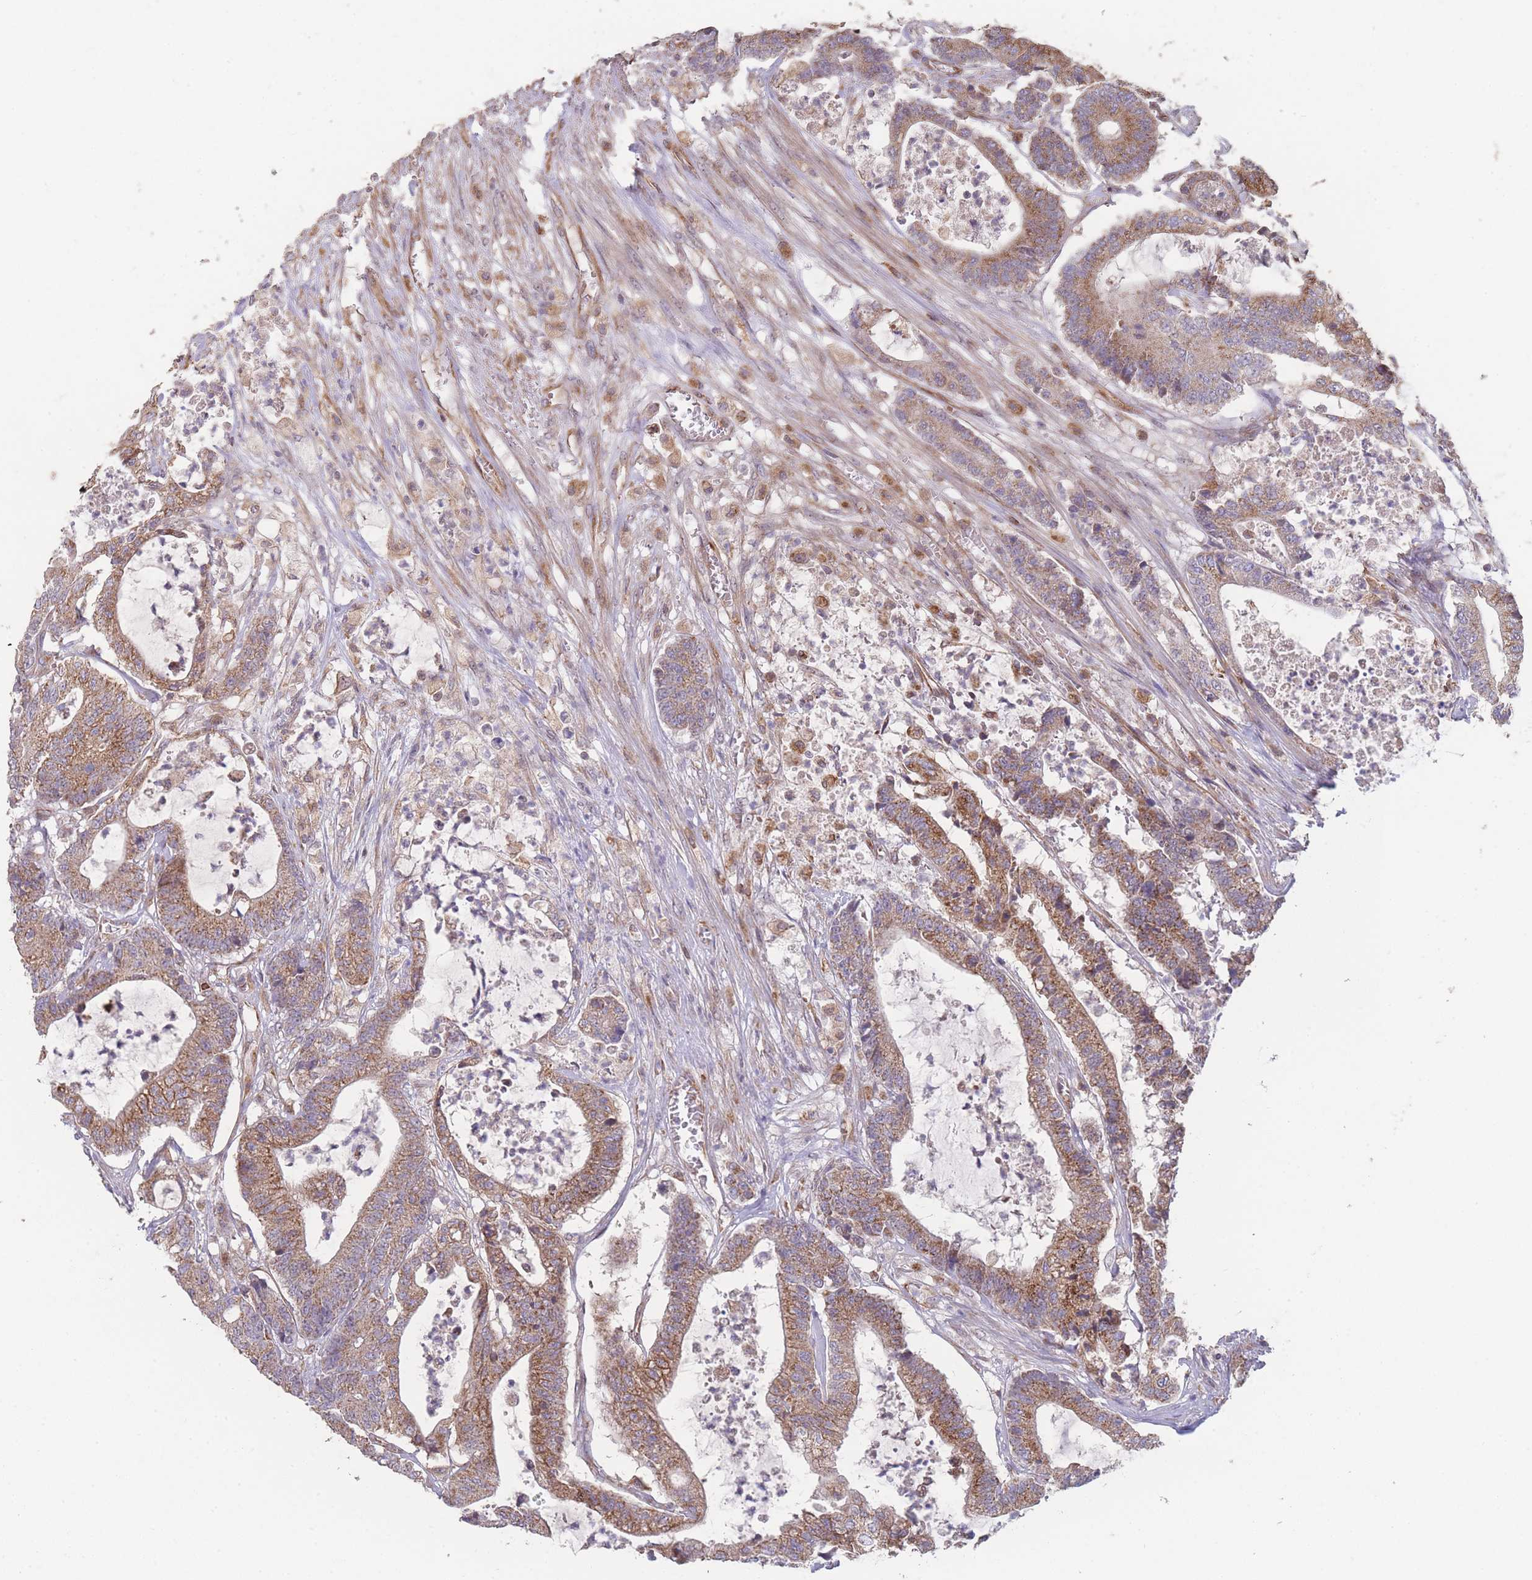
{"staining": {"intensity": "moderate", "quantity": ">75%", "location": "cytoplasmic/membranous"}, "tissue": "colorectal cancer", "cell_type": "Tumor cells", "image_type": "cancer", "snomed": [{"axis": "morphology", "description": "Adenocarcinoma, NOS"}, {"axis": "topography", "description": "Colon"}], "caption": "A brown stain labels moderate cytoplasmic/membranous expression of a protein in human colorectal adenocarcinoma tumor cells.", "gene": "PXMP4", "patient": {"sex": "female", "age": 84}}